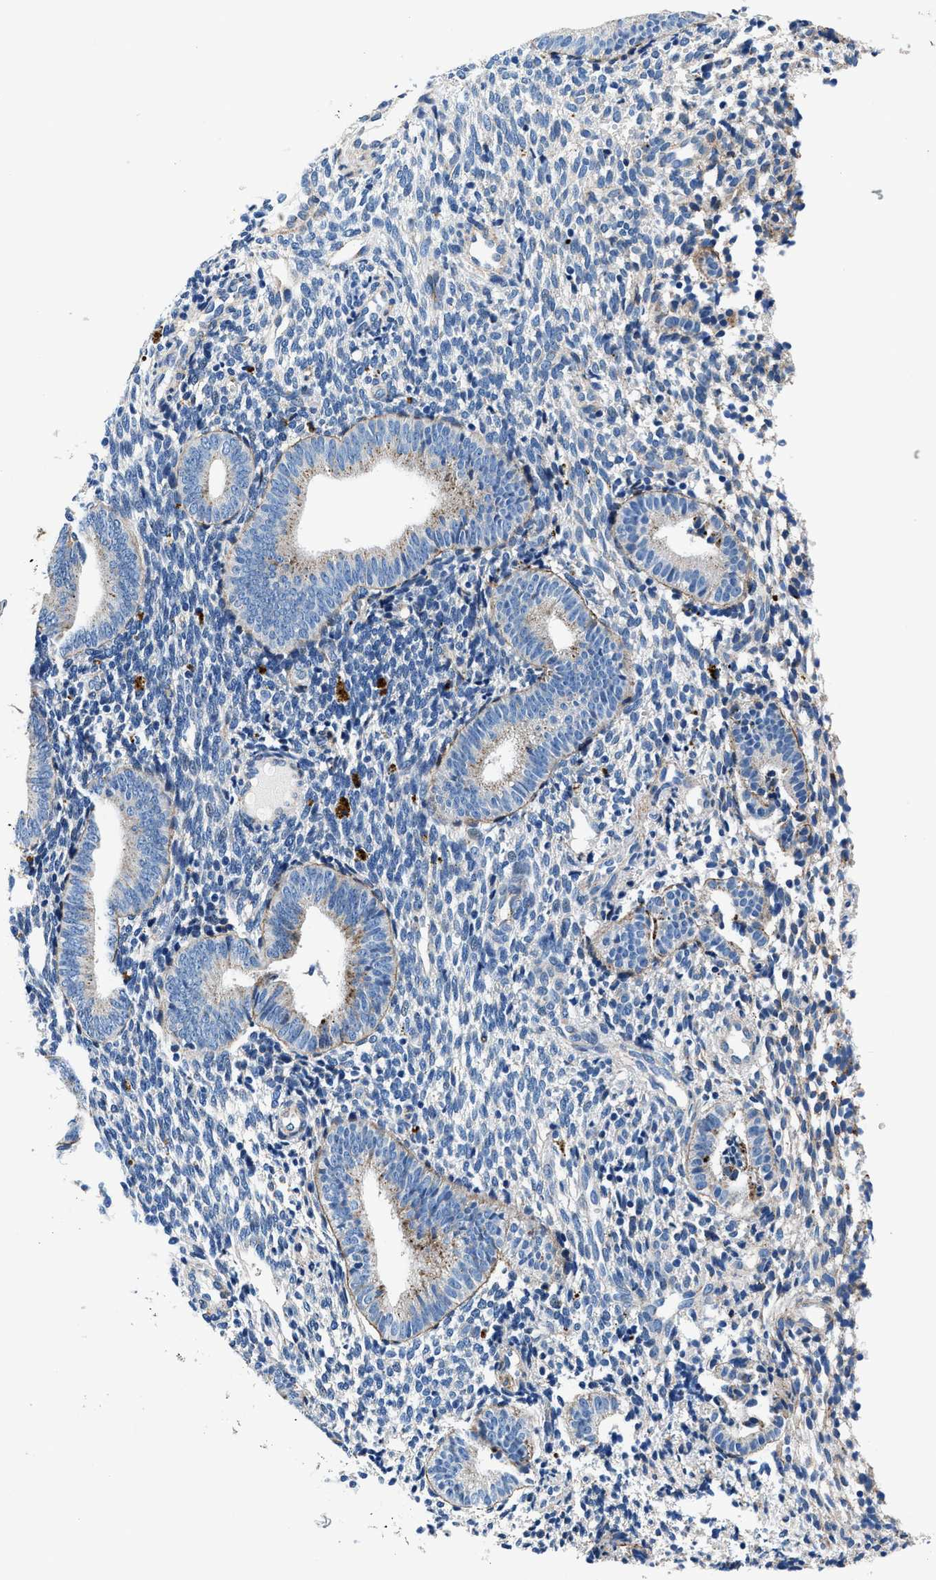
{"staining": {"intensity": "negative", "quantity": "none", "location": "none"}, "tissue": "endometrium", "cell_type": "Cells in endometrial stroma", "image_type": "normal", "snomed": [{"axis": "morphology", "description": "Normal tissue, NOS"}, {"axis": "topography", "description": "Uterus"}, {"axis": "topography", "description": "Endometrium"}], "caption": "The micrograph reveals no staining of cells in endometrial stroma in normal endometrium.", "gene": "DAG1", "patient": {"sex": "female", "age": 33}}